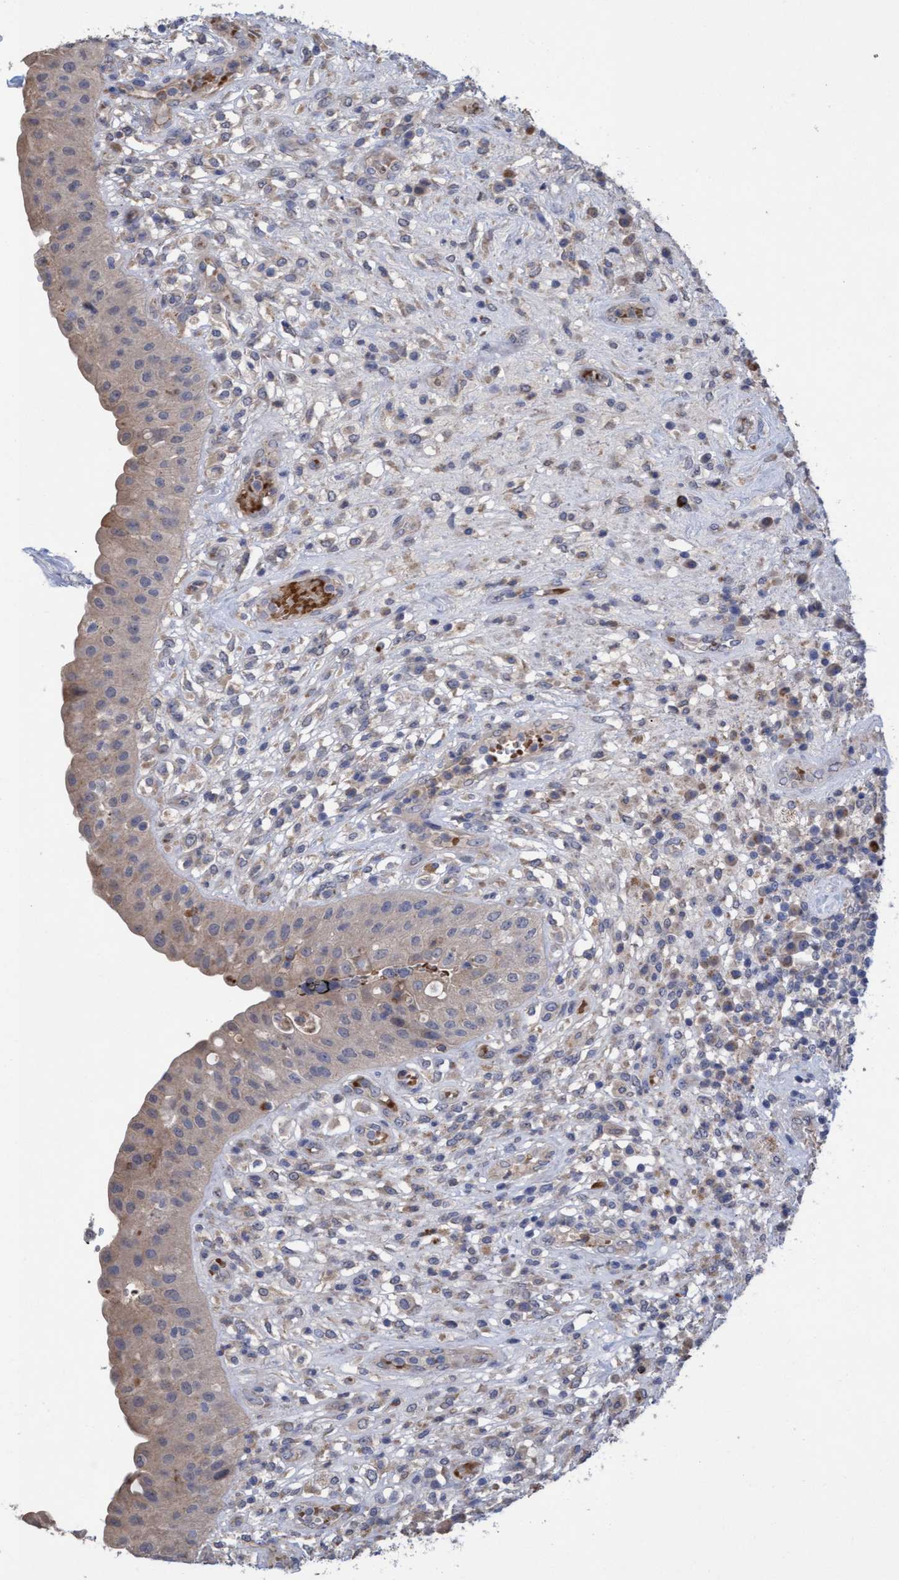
{"staining": {"intensity": "weak", "quantity": ">75%", "location": "cytoplasmic/membranous"}, "tissue": "urinary bladder", "cell_type": "Urothelial cells", "image_type": "normal", "snomed": [{"axis": "morphology", "description": "Normal tissue, NOS"}, {"axis": "topography", "description": "Urinary bladder"}], "caption": "A micrograph showing weak cytoplasmic/membranous positivity in approximately >75% of urothelial cells in normal urinary bladder, as visualized by brown immunohistochemical staining.", "gene": "SEMA4D", "patient": {"sex": "female", "age": 62}}